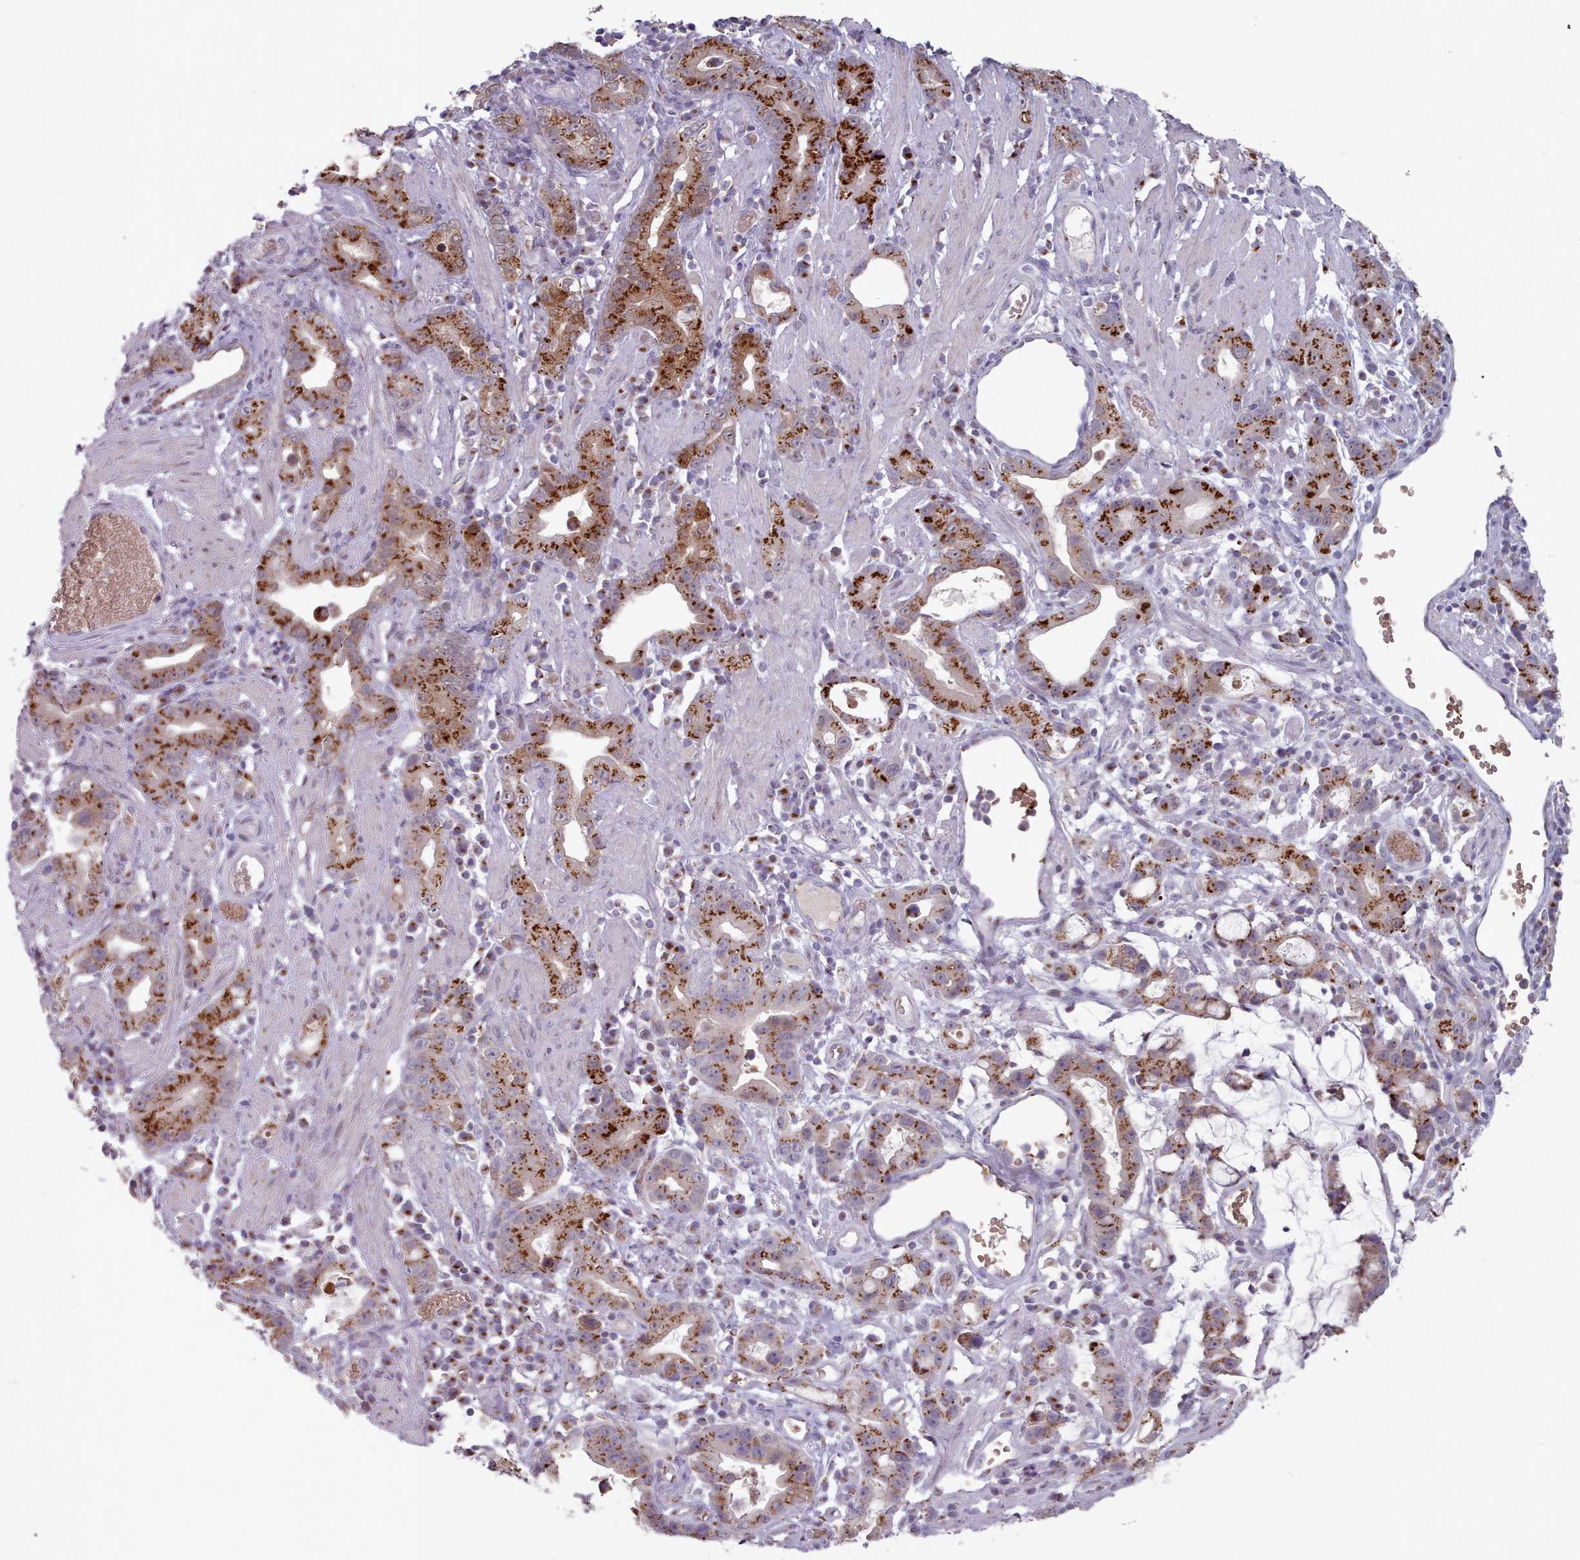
{"staining": {"intensity": "strong", "quantity": ">75%", "location": "cytoplasmic/membranous"}, "tissue": "stomach cancer", "cell_type": "Tumor cells", "image_type": "cancer", "snomed": [{"axis": "morphology", "description": "Adenocarcinoma, NOS"}, {"axis": "topography", "description": "Stomach"}], "caption": "Human stomach cancer stained with a protein marker exhibits strong staining in tumor cells.", "gene": "MAN1B1", "patient": {"sex": "male", "age": 55}}